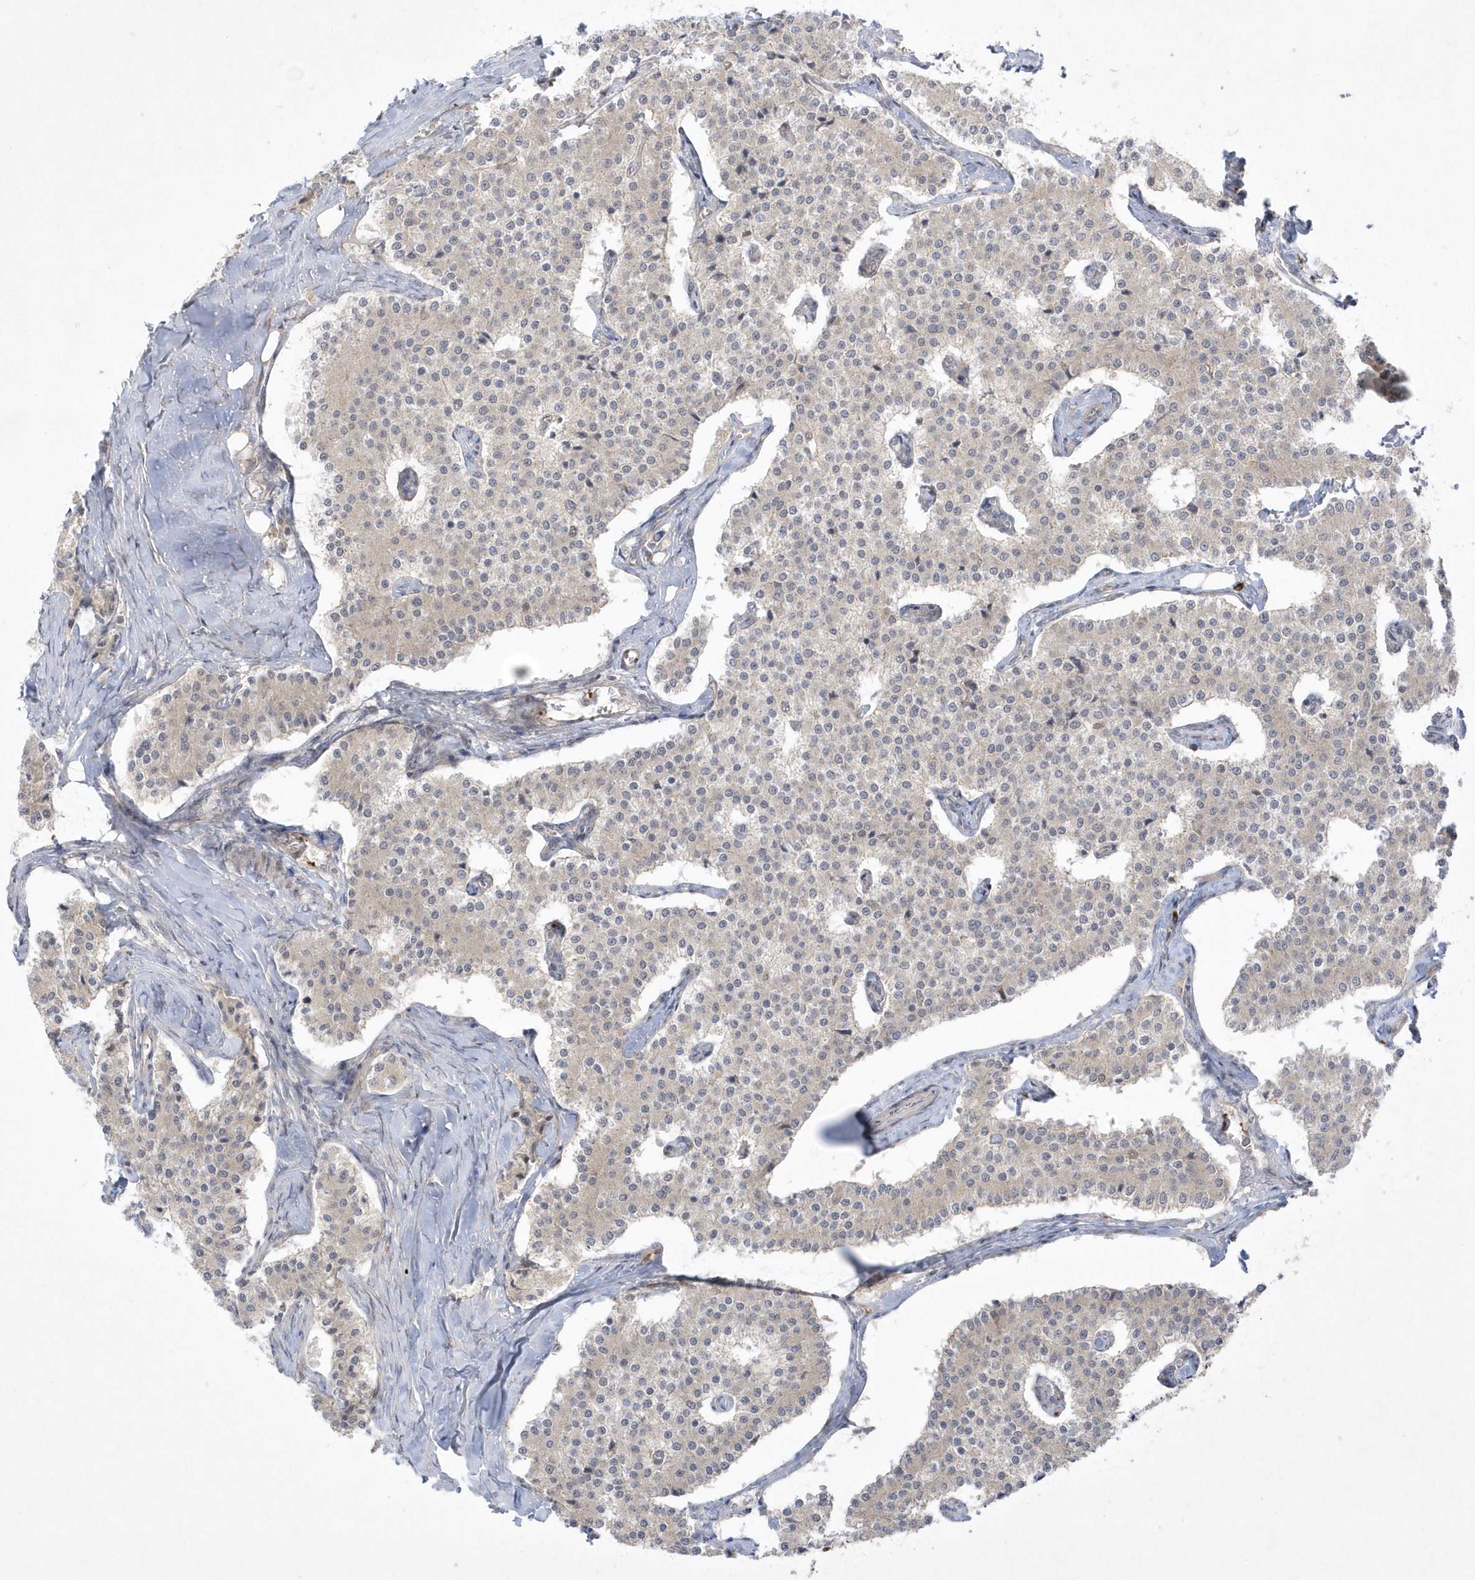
{"staining": {"intensity": "negative", "quantity": "none", "location": "none"}, "tissue": "carcinoid", "cell_type": "Tumor cells", "image_type": "cancer", "snomed": [{"axis": "morphology", "description": "Carcinoid, malignant, NOS"}, {"axis": "topography", "description": "Colon"}], "caption": "This is an IHC micrograph of human carcinoid. There is no positivity in tumor cells.", "gene": "NAF1", "patient": {"sex": "female", "age": 52}}